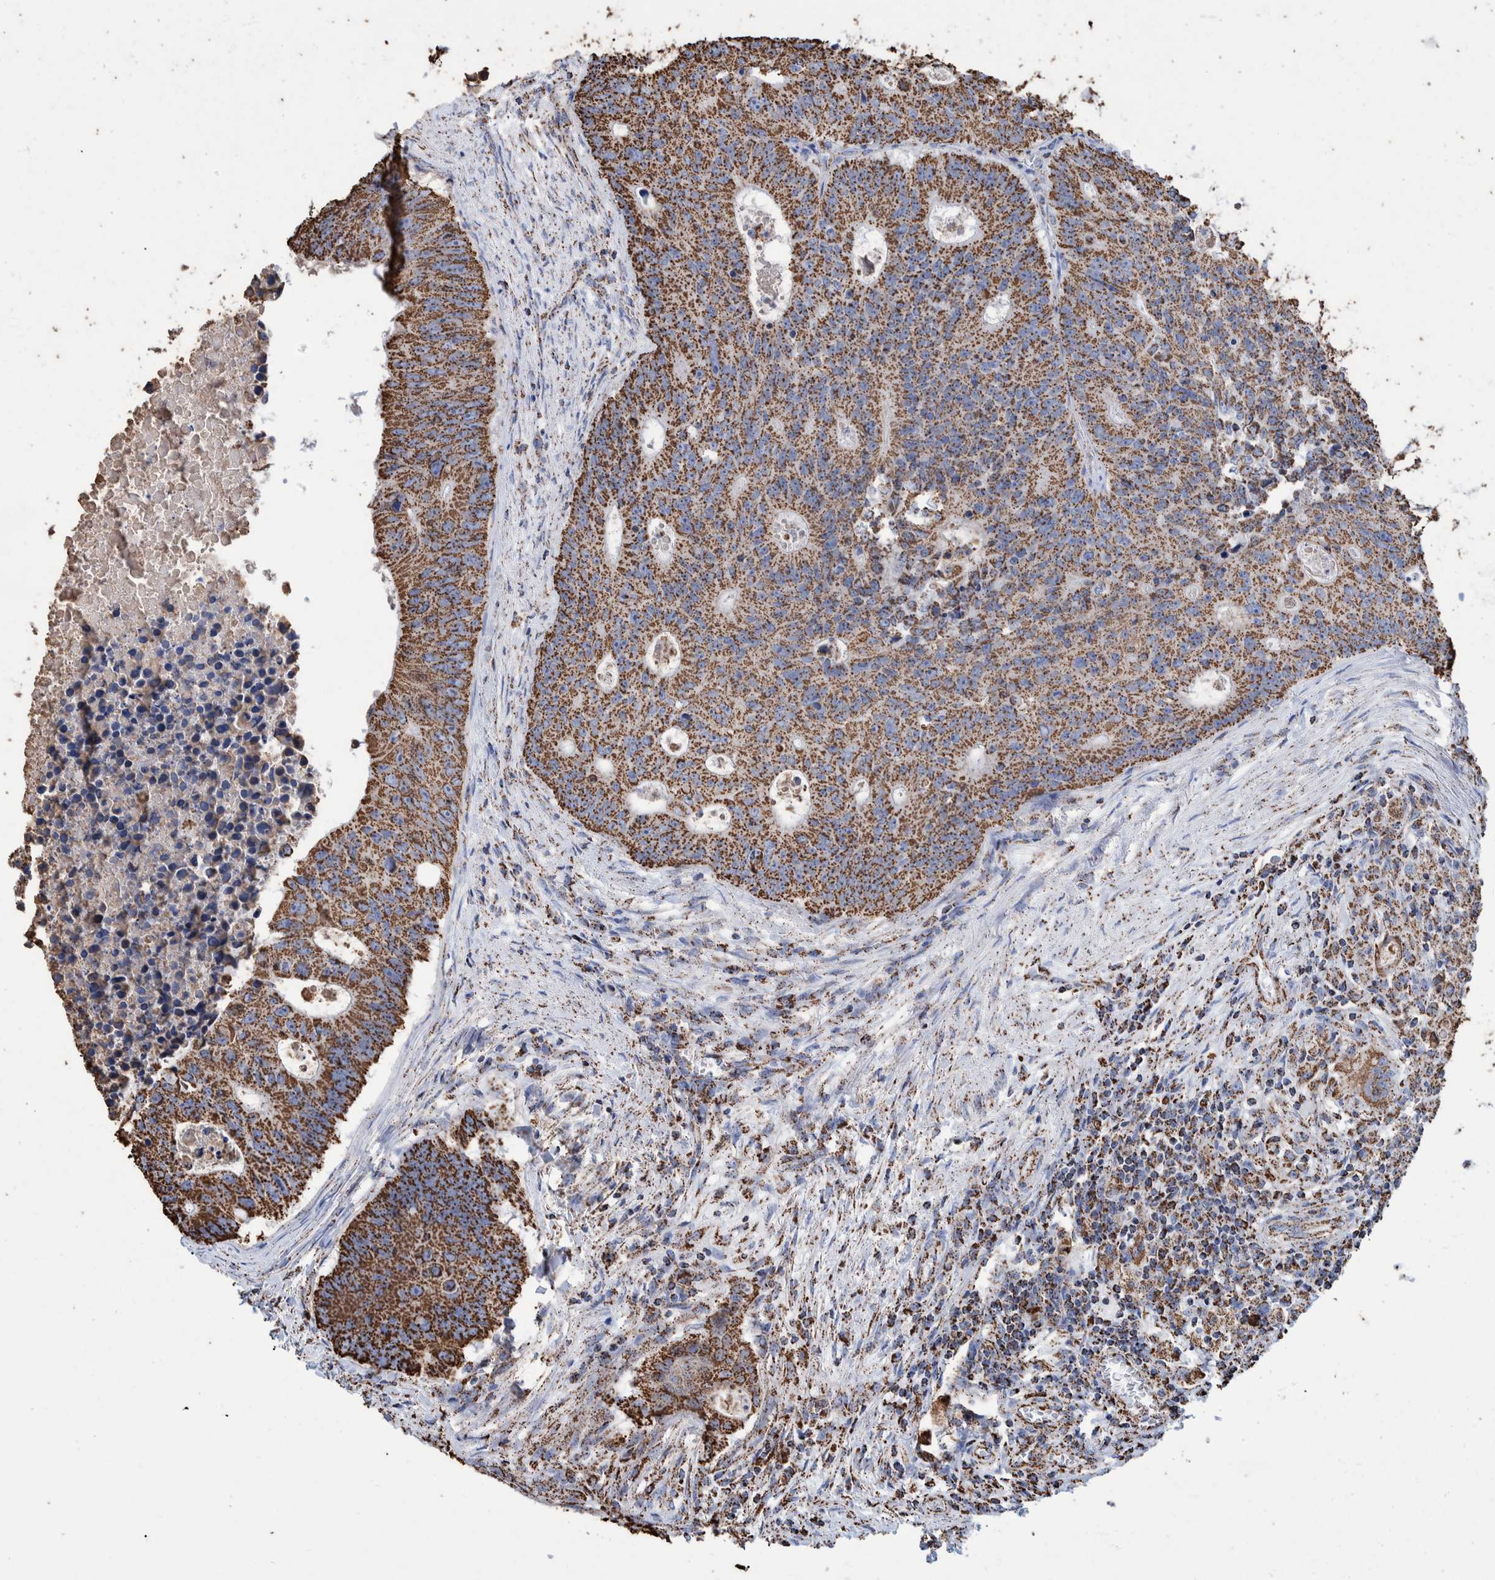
{"staining": {"intensity": "strong", "quantity": ">75%", "location": "cytoplasmic/membranous"}, "tissue": "colorectal cancer", "cell_type": "Tumor cells", "image_type": "cancer", "snomed": [{"axis": "morphology", "description": "Adenocarcinoma, NOS"}, {"axis": "topography", "description": "Colon"}], "caption": "A photomicrograph showing strong cytoplasmic/membranous staining in about >75% of tumor cells in colorectal adenocarcinoma, as visualized by brown immunohistochemical staining.", "gene": "VPS26C", "patient": {"sex": "male", "age": 87}}